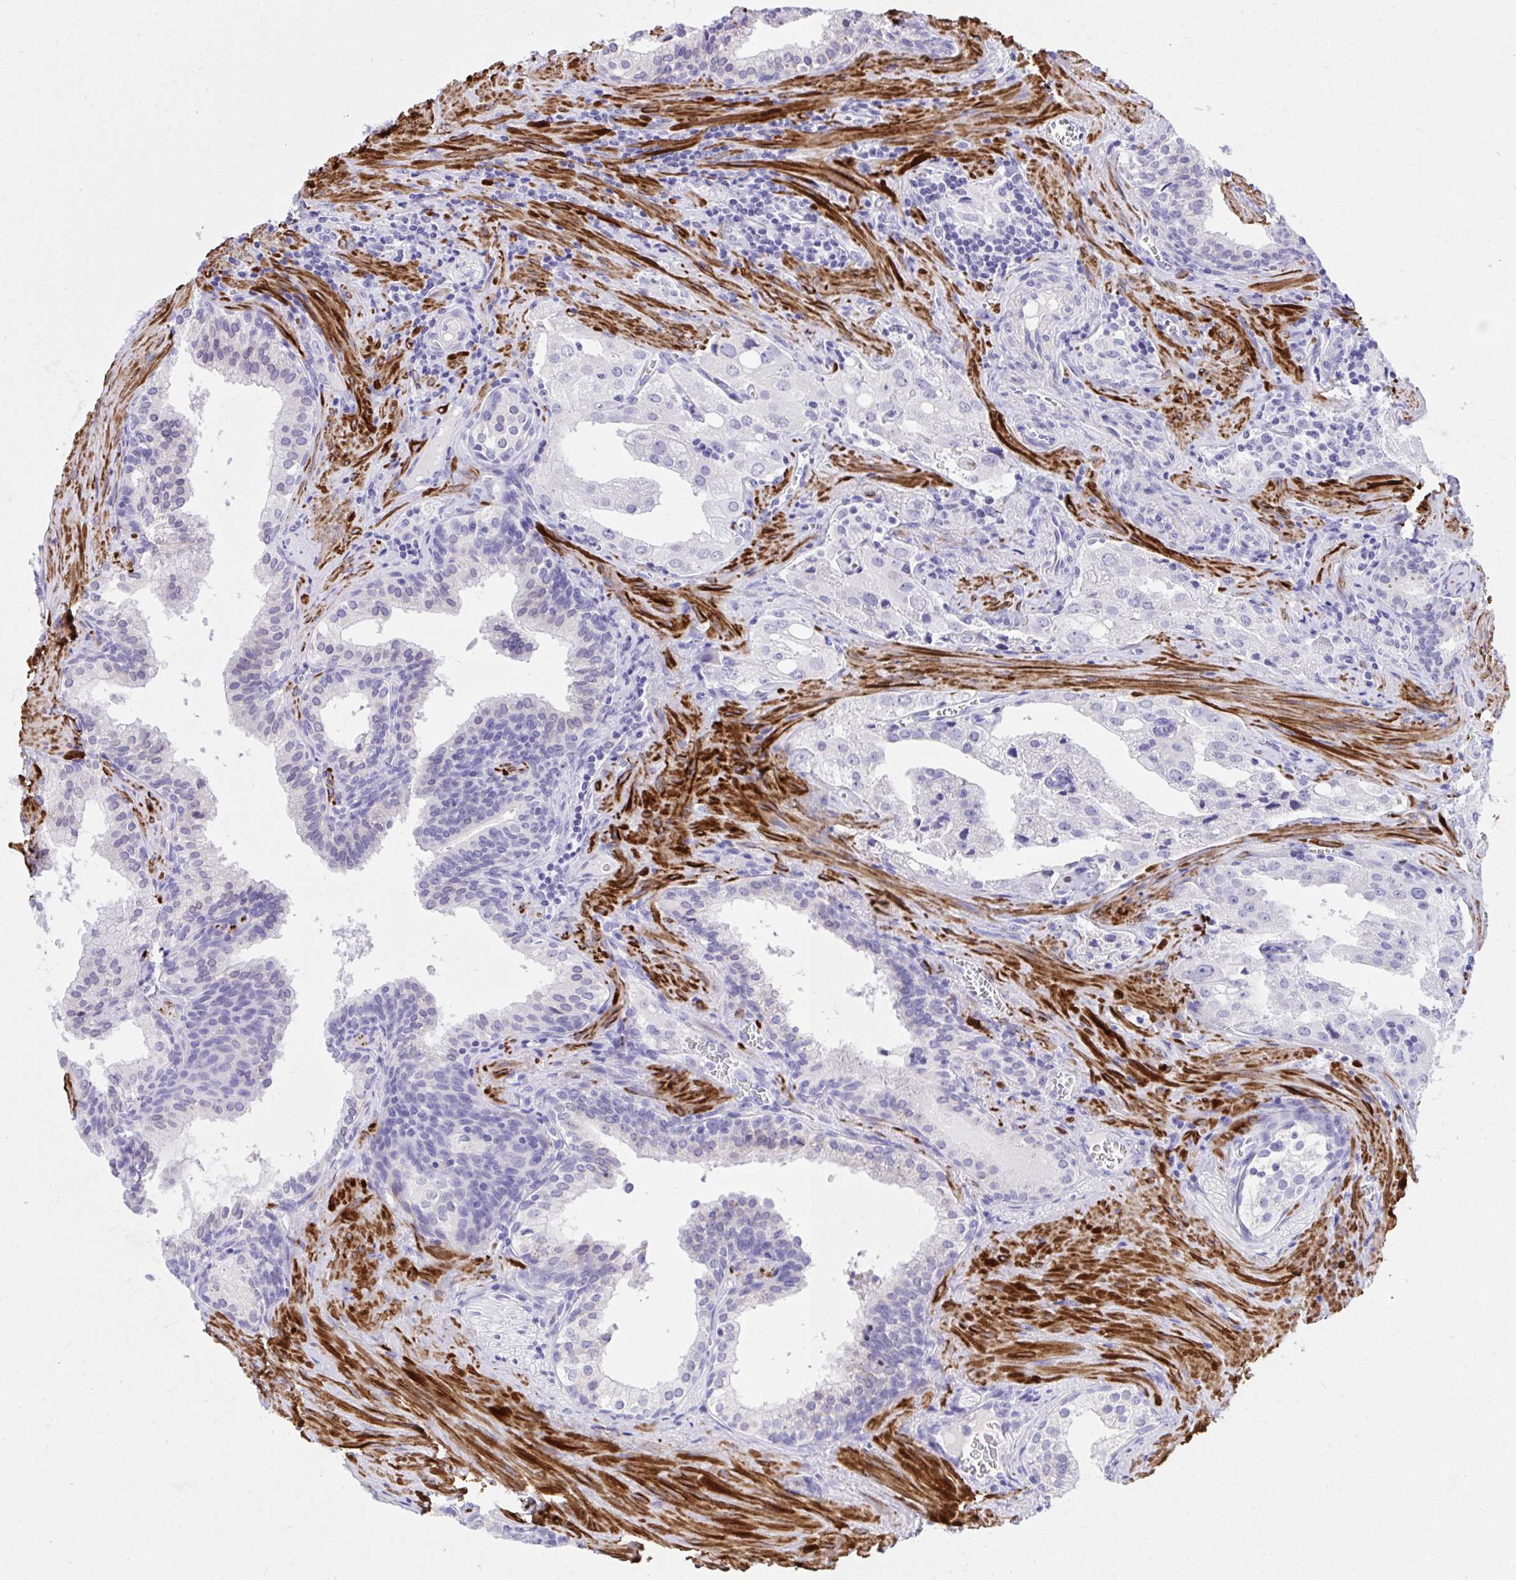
{"staining": {"intensity": "negative", "quantity": "none", "location": "none"}, "tissue": "prostate cancer", "cell_type": "Tumor cells", "image_type": "cancer", "snomed": [{"axis": "morphology", "description": "Adenocarcinoma, High grade"}, {"axis": "topography", "description": "Prostate"}], "caption": "This is a image of IHC staining of prostate adenocarcinoma (high-grade), which shows no positivity in tumor cells.", "gene": "KCNN4", "patient": {"sex": "male", "age": 68}}